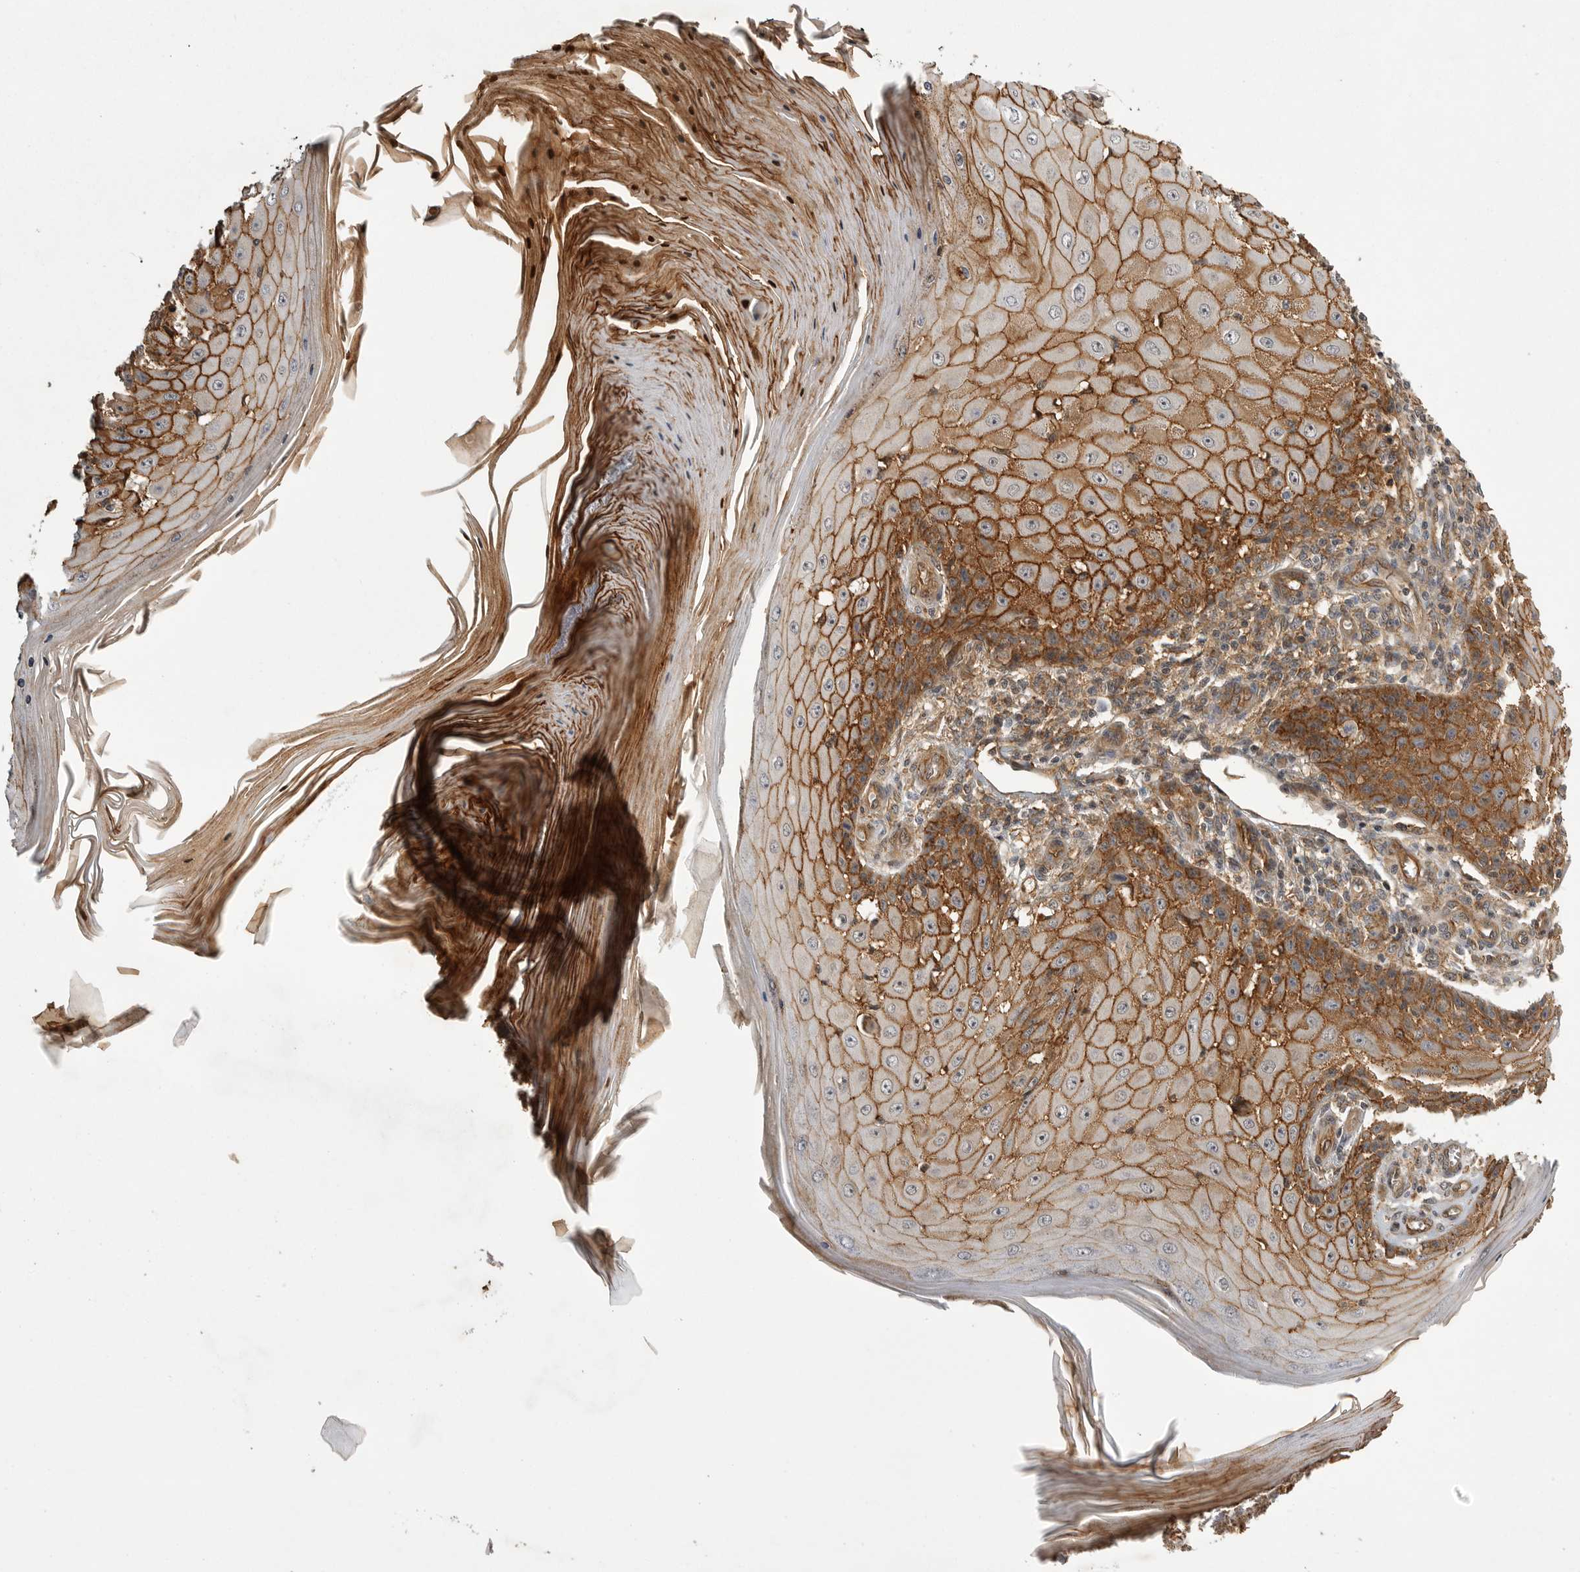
{"staining": {"intensity": "strong", "quantity": ">75%", "location": "cytoplasmic/membranous"}, "tissue": "skin cancer", "cell_type": "Tumor cells", "image_type": "cancer", "snomed": [{"axis": "morphology", "description": "Squamous cell carcinoma, NOS"}, {"axis": "topography", "description": "Skin"}], "caption": "Tumor cells demonstrate high levels of strong cytoplasmic/membranous positivity in about >75% of cells in human skin cancer (squamous cell carcinoma). Immunohistochemistry (ihc) stains the protein of interest in brown and the nuclei are stained blue.", "gene": "NECTIN1", "patient": {"sex": "female", "age": 73}}